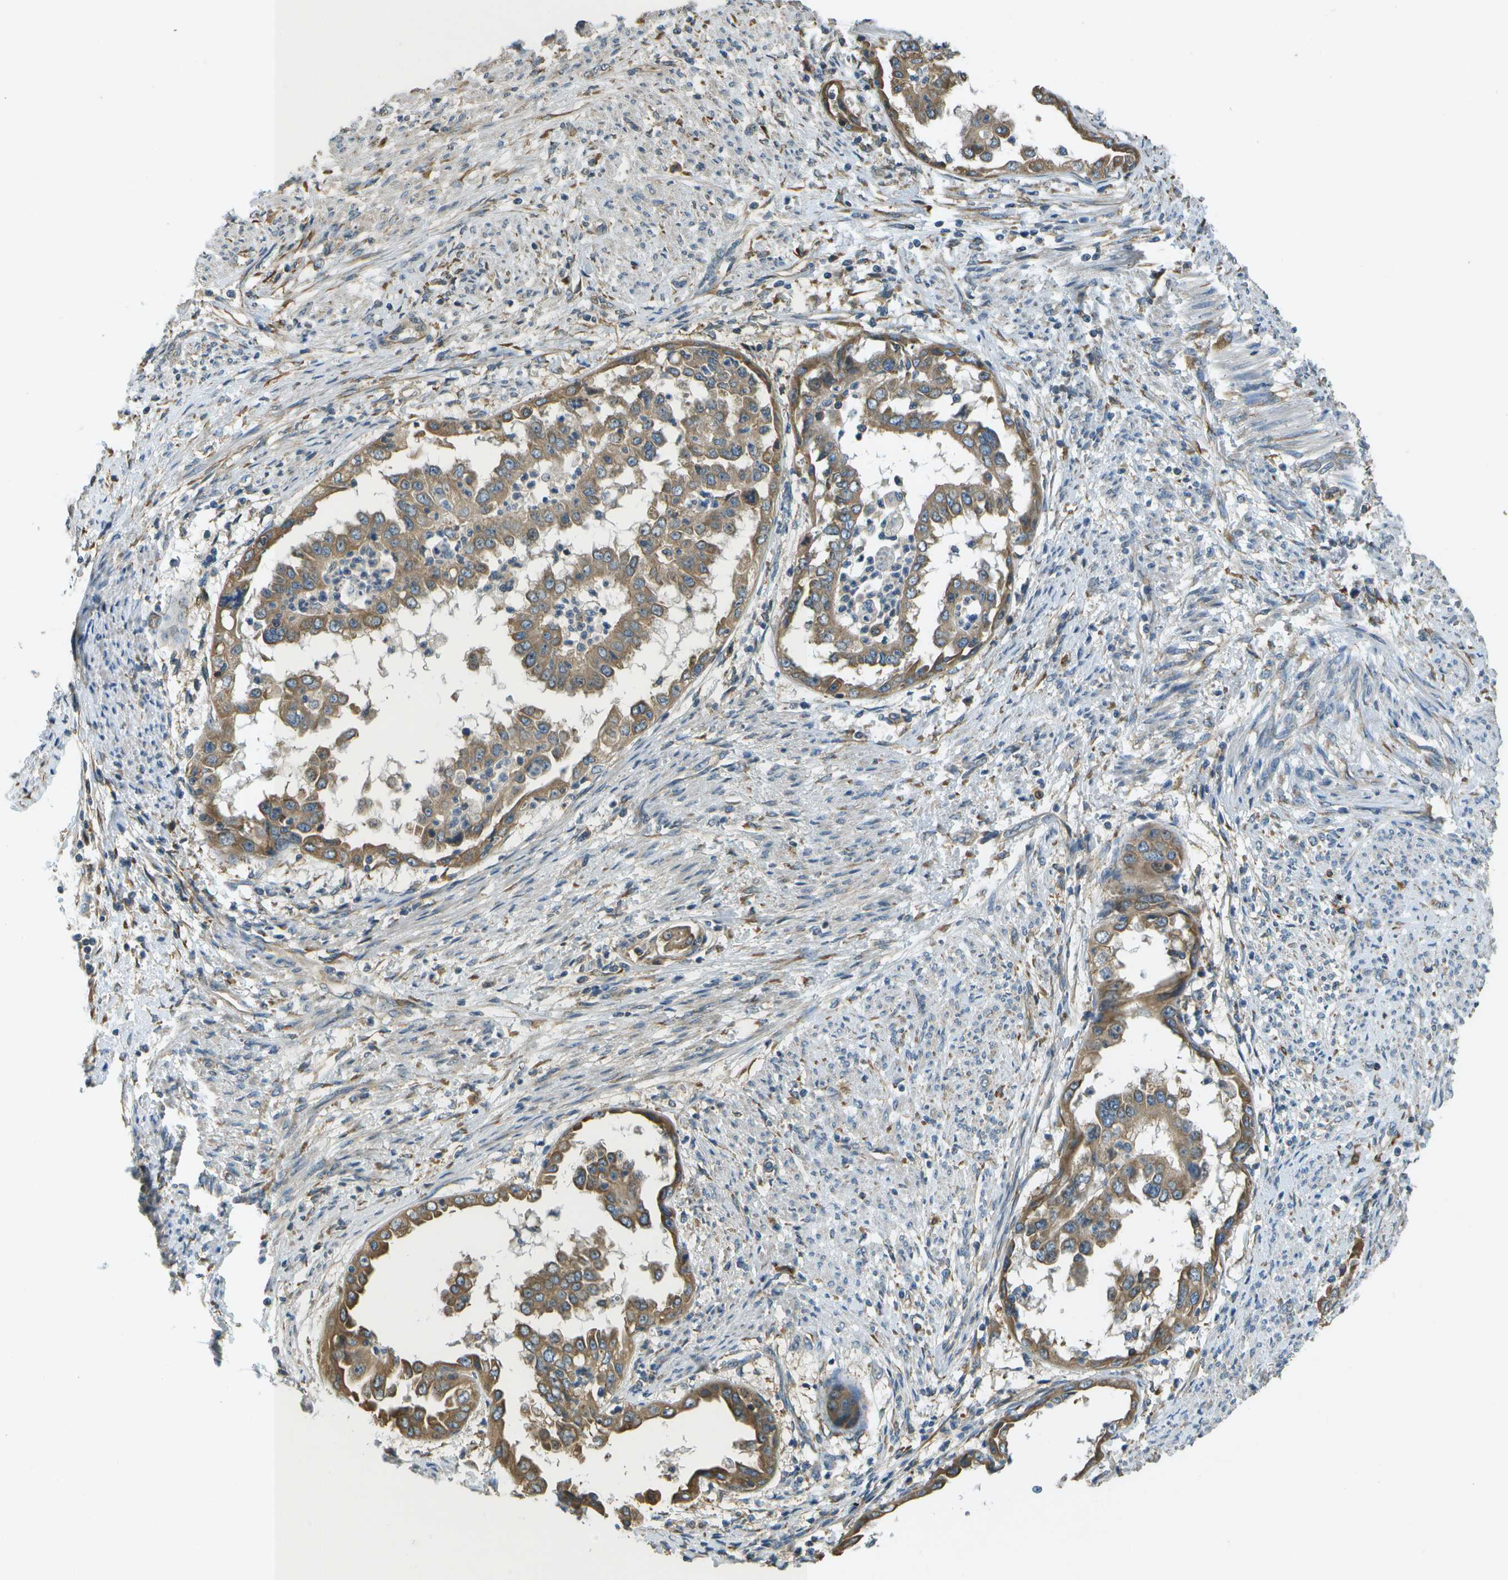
{"staining": {"intensity": "moderate", "quantity": ">75%", "location": "cytoplasmic/membranous"}, "tissue": "endometrial cancer", "cell_type": "Tumor cells", "image_type": "cancer", "snomed": [{"axis": "morphology", "description": "Adenocarcinoma, NOS"}, {"axis": "topography", "description": "Endometrium"}], "caption": "Brown immunohistochemical staining in human adenocarcinoma (endometrial) shows moderate cytoplasmic/membranous staining in approximately >75% of tumor cells.", "gene": "SAMSN1", "patient": {"sex": "female", "age": 85}}